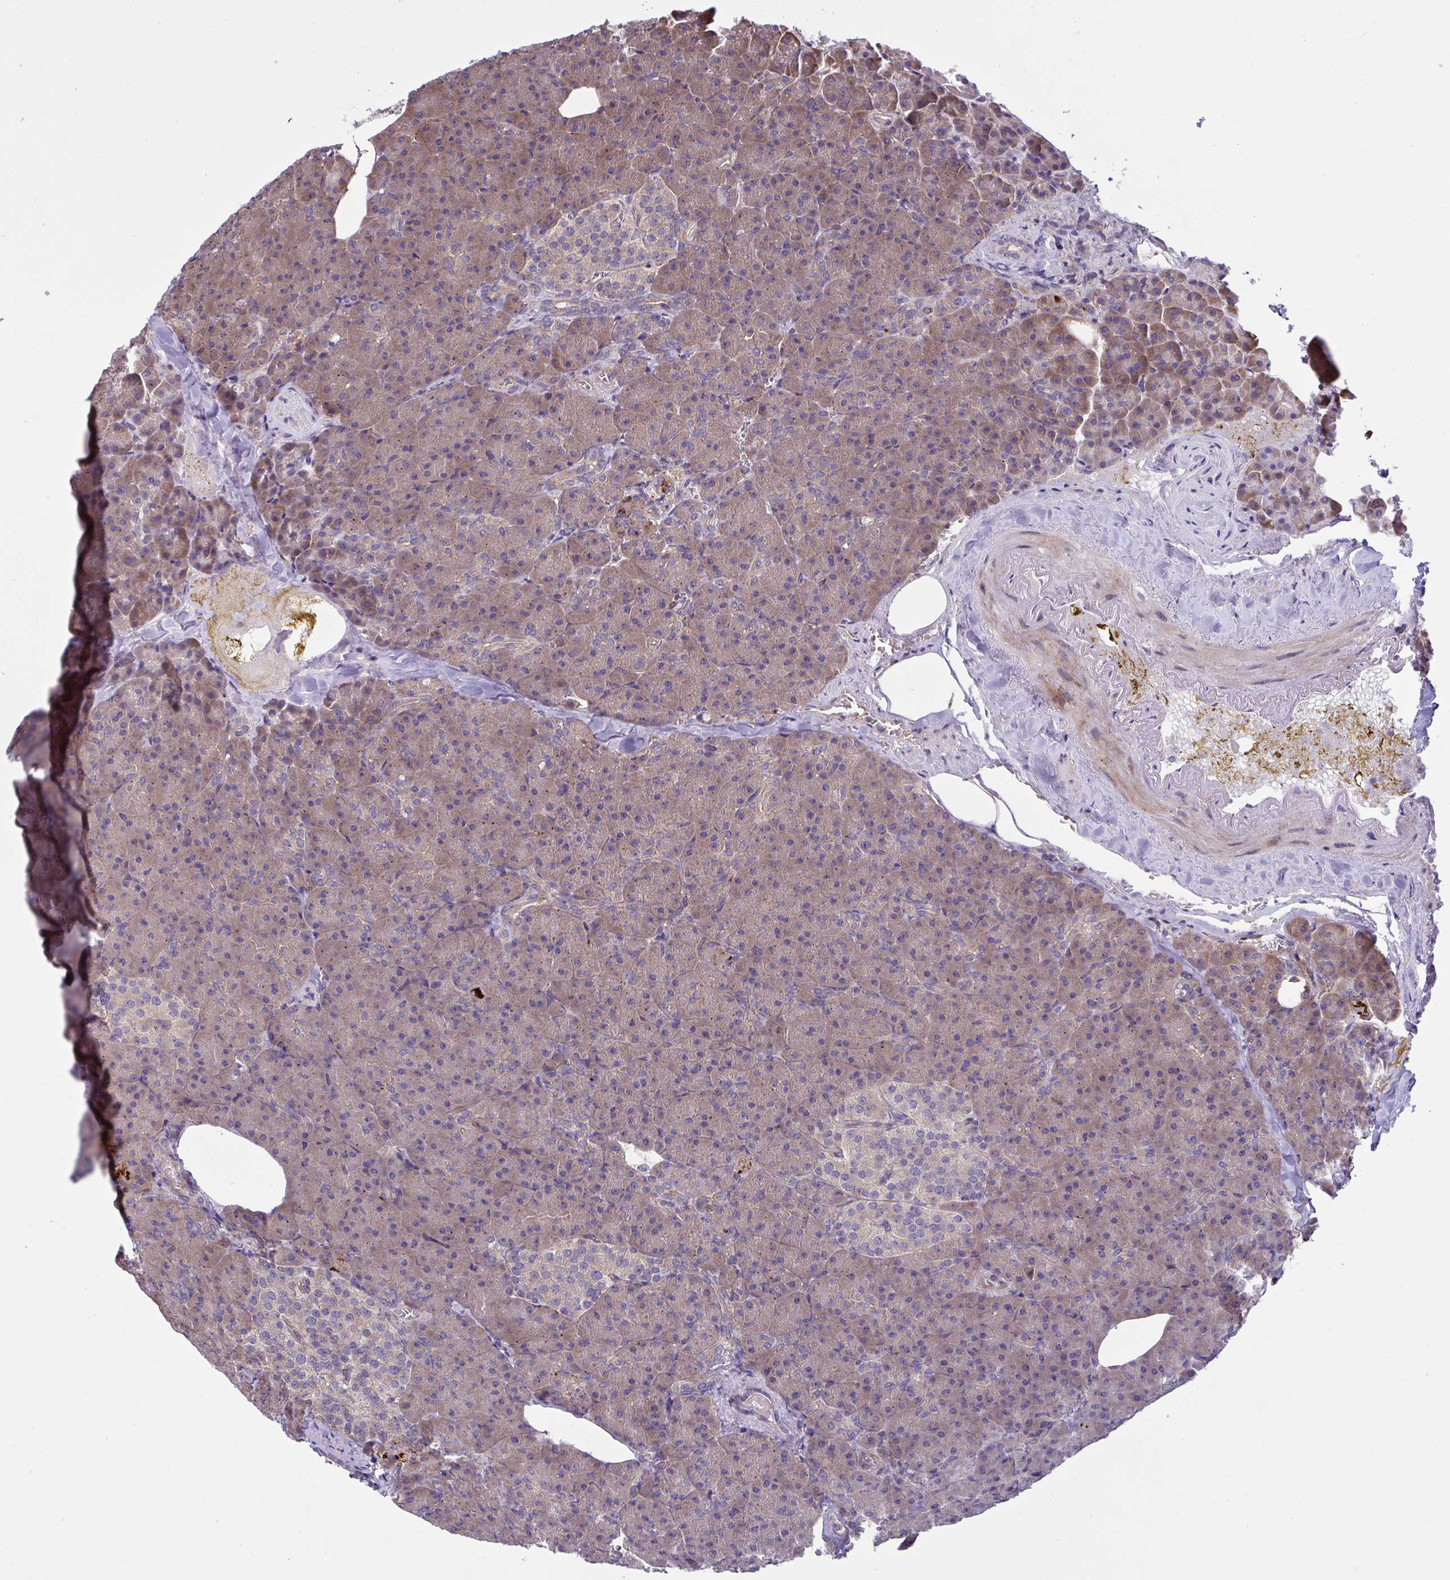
{"staining": {"intensity": "weak", "quantity": ">75%", "location": "cytoplasmic/membranous"}, "tissue": "pancreas", "cell_type": "Exocrine glandular cells", "image_type": "normal", "snomed": [{"axis": "morphology", "description": "Normal tissue, NOS"}, {"axis": "topography", "description": "Pancreas"}], "caption": "Approximately >75% of exocrine glandular cells in unremarkable human pancreas reveal weak cytoplasmic/membranous protein expression as visualized by brown immunohistochemical staining.", "gene": "GRB14", "patient": {"sex": "female", "age": 74}}